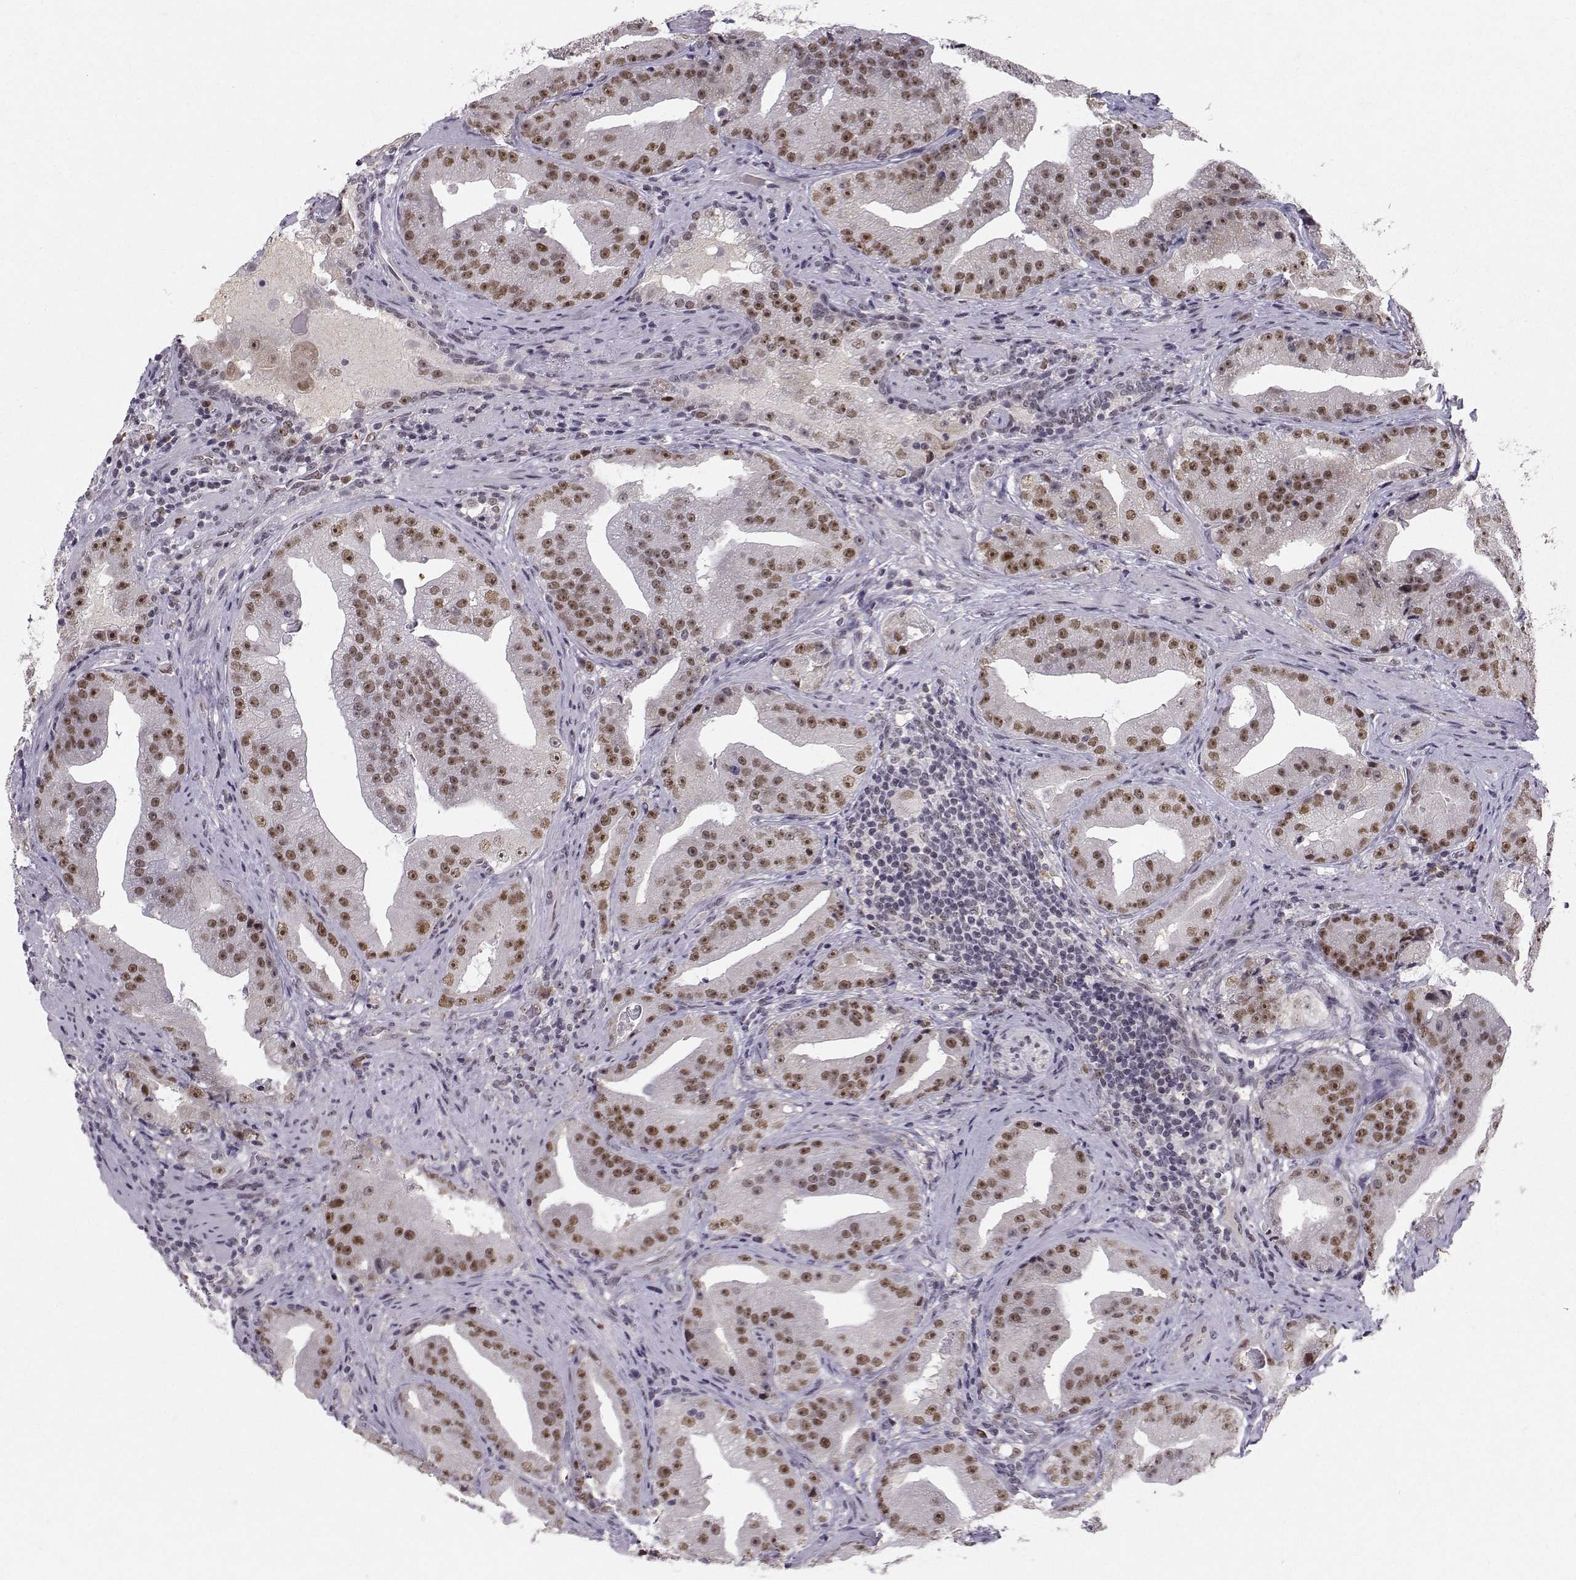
{"staining": {"intensity": "strong", "quantity": "25%-75%", "location": "nuclear"}, "tissue": "prostate cancer", "cell_type": "Tumor cells", "image_type": "cancer", "snomed": [{"axis": "morphology", "description": "Adenocarcinoma, Low grade"}, {"axis": "topography", "description": "Prostate"}], "caption": "Brown immunohistochemical staining in human low-grade adenocarcinoma (prostate) displays strong nuclear staining in approximately 25%-75% of tumor cells.", "gene": "RPP38", "patient": {"sex": "male", "age": 62}}